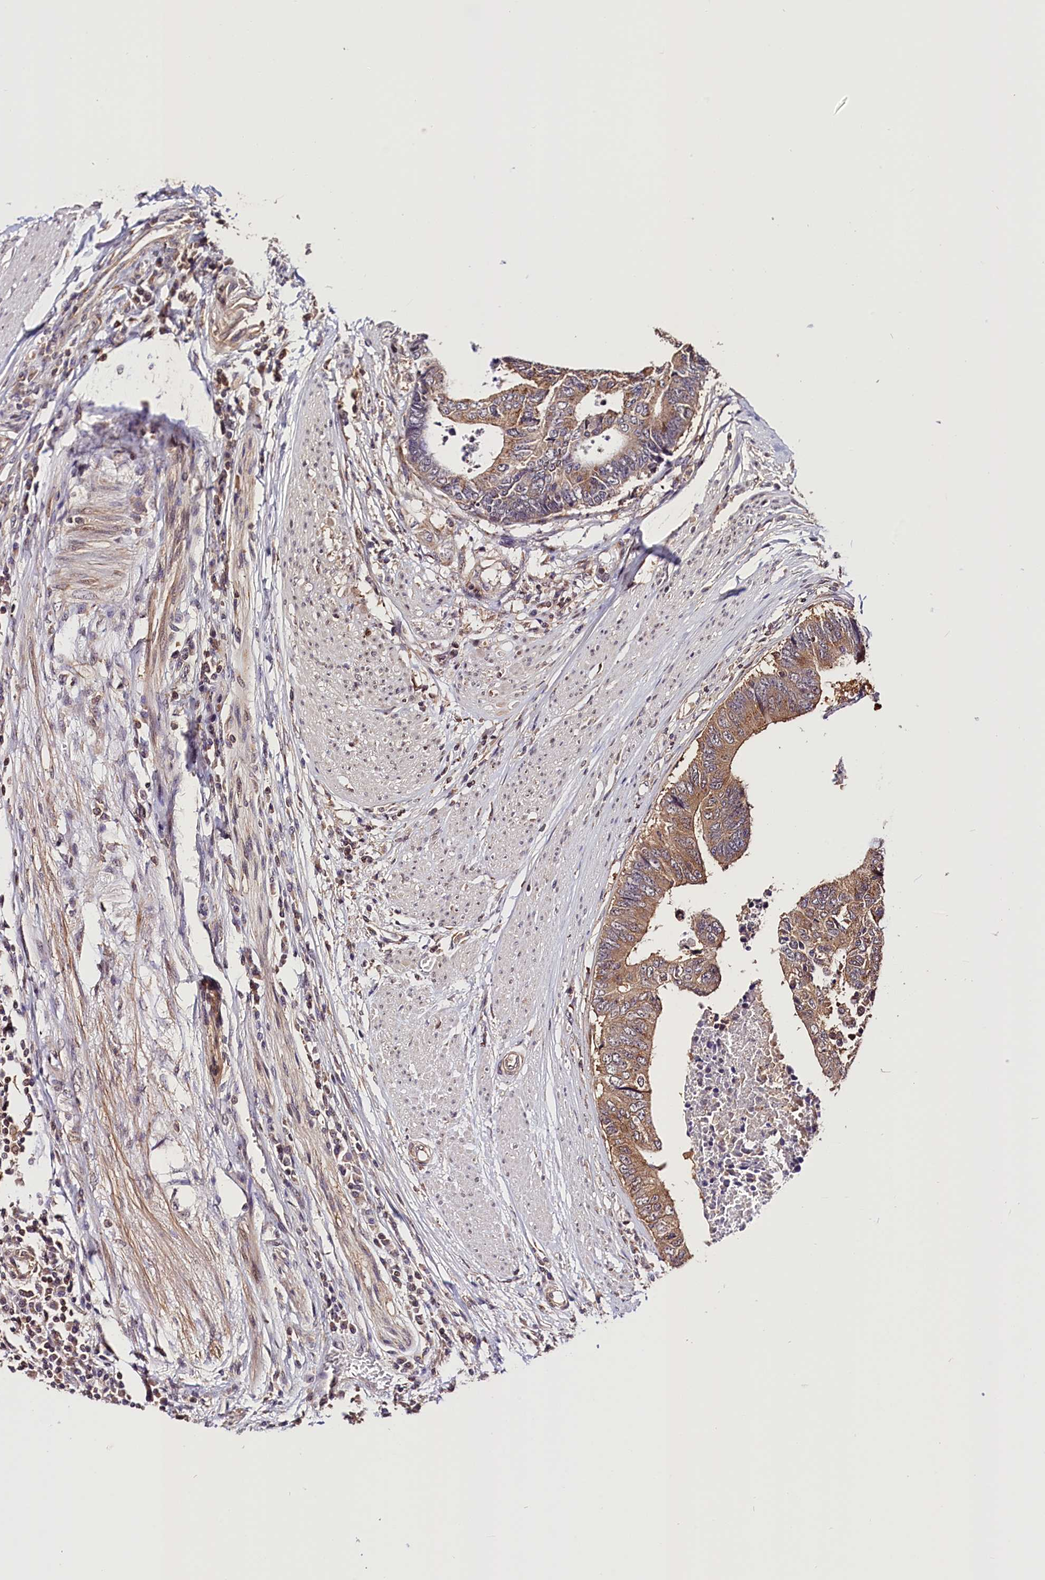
{"staining": {"intensity": "moderate", "quantity": ">75%", "location": "cytoplasmic/membranous"}, "tissue": "colorectal cancer", "cell_type": "Tumor cells", "image_type": "cancer", "snomed": [{"axis": "morphology", "description": "Adenocarcinoma, NOS"}, {"axis": "topography", "description": "Rectum"}], "caption": "The photomicrograph displays immunohistochemical staining of colorectal adenocarcinoma. There is moderate cytoplasmic/membranous expression is present in approximately >75% of tumor cells.", "gene": "CHORDC1", "patient": {"sex": "male", "age": 84}}